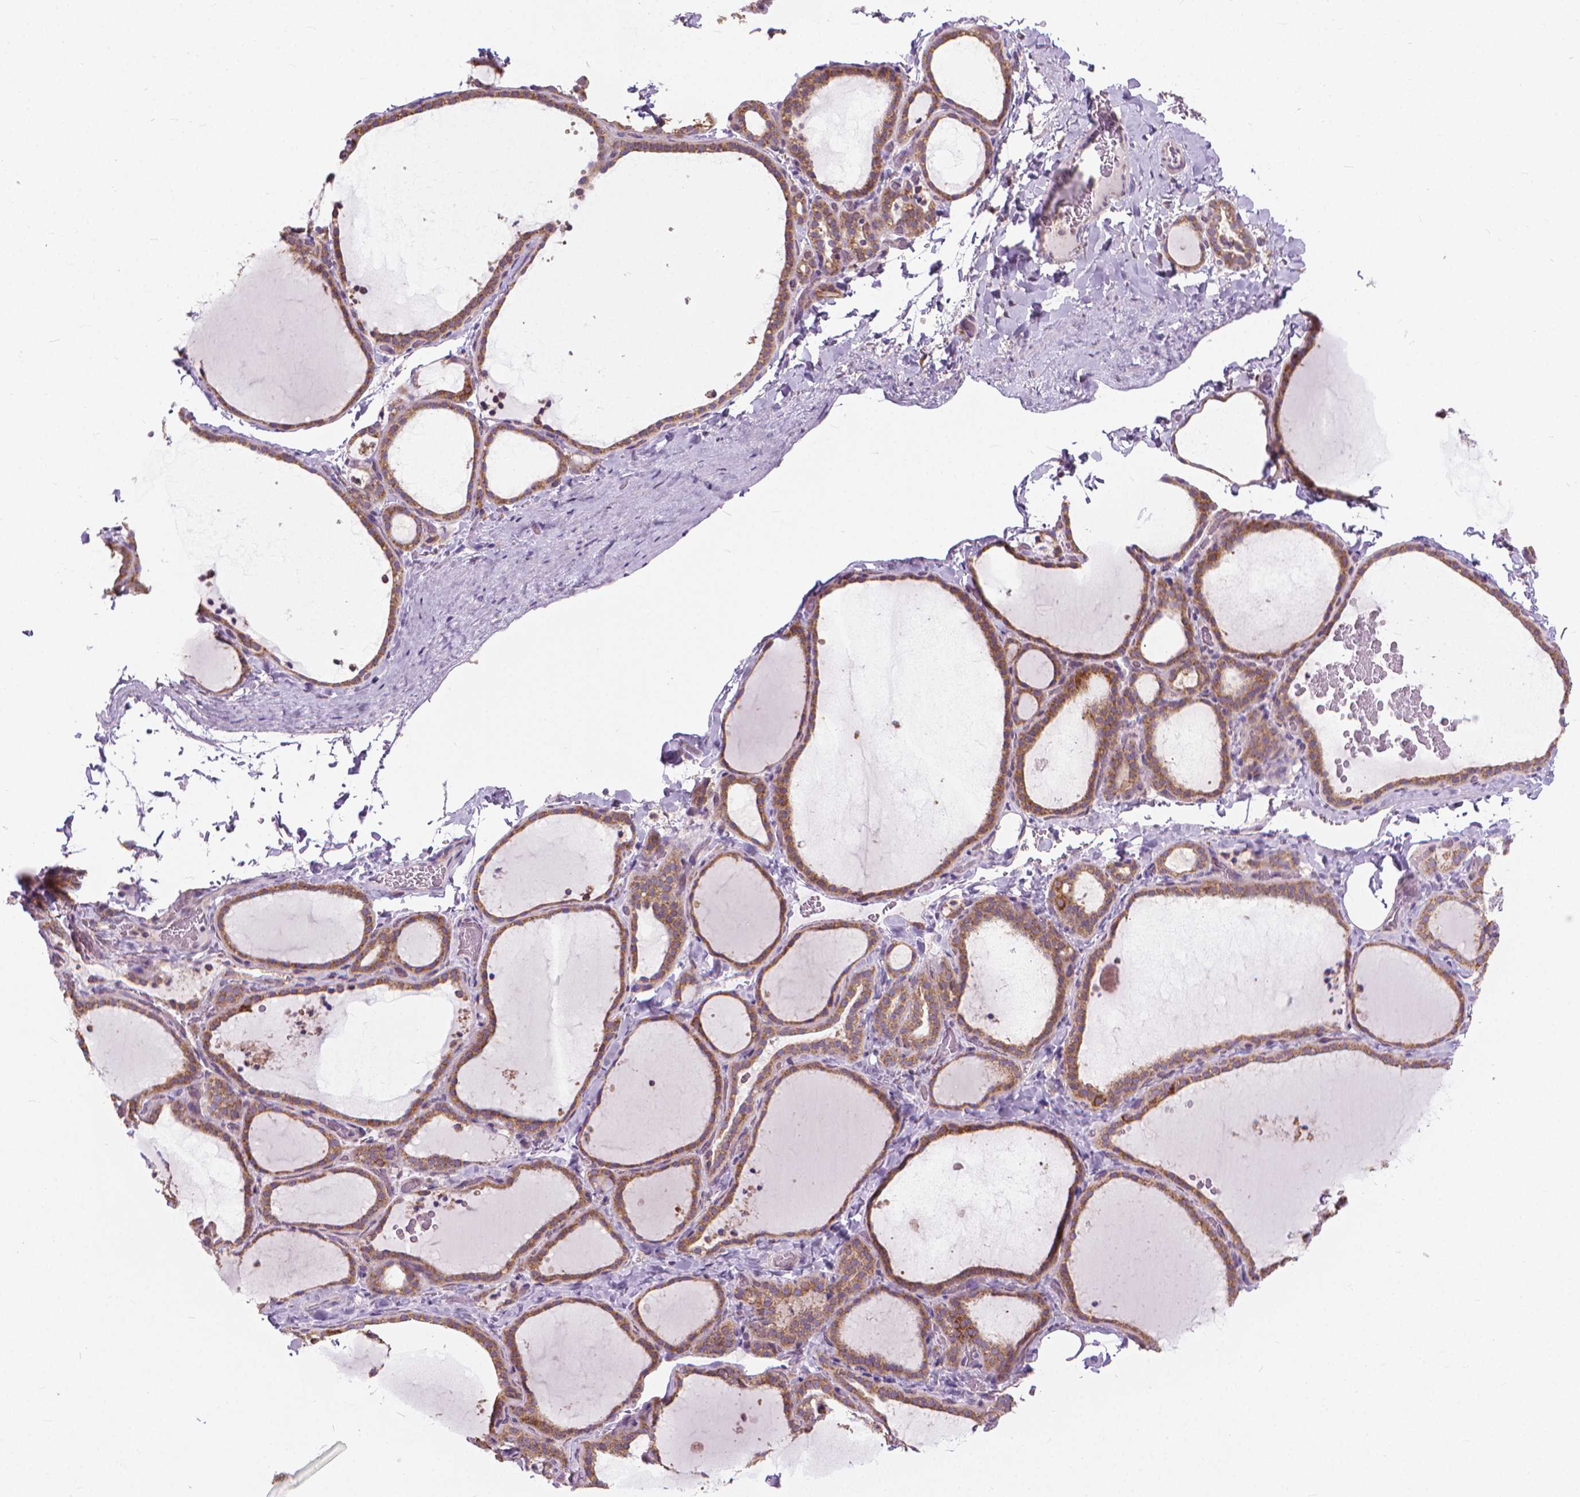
{"staining": {"intensity": "moderate", "quantity": "25%-75%", "location": "cytoplasmic/membranous"}, "tissue": "thyroid gland", "cell_type": "Glandular cells", "image_type": "normal", "snomed": [{"axis": "morphology", "description": "Normal tissue, NOS"}, {"axis": "topography", "description": "Thyroid gland"}], "caption": "Glandular cells display medium levels of moderate cytoplasmic/membranous staining in about 25%-75% of cells in unremarkable thyroid gland.", "gene": "NUDT1", "patient": {"sex": "female", "age": 22}}